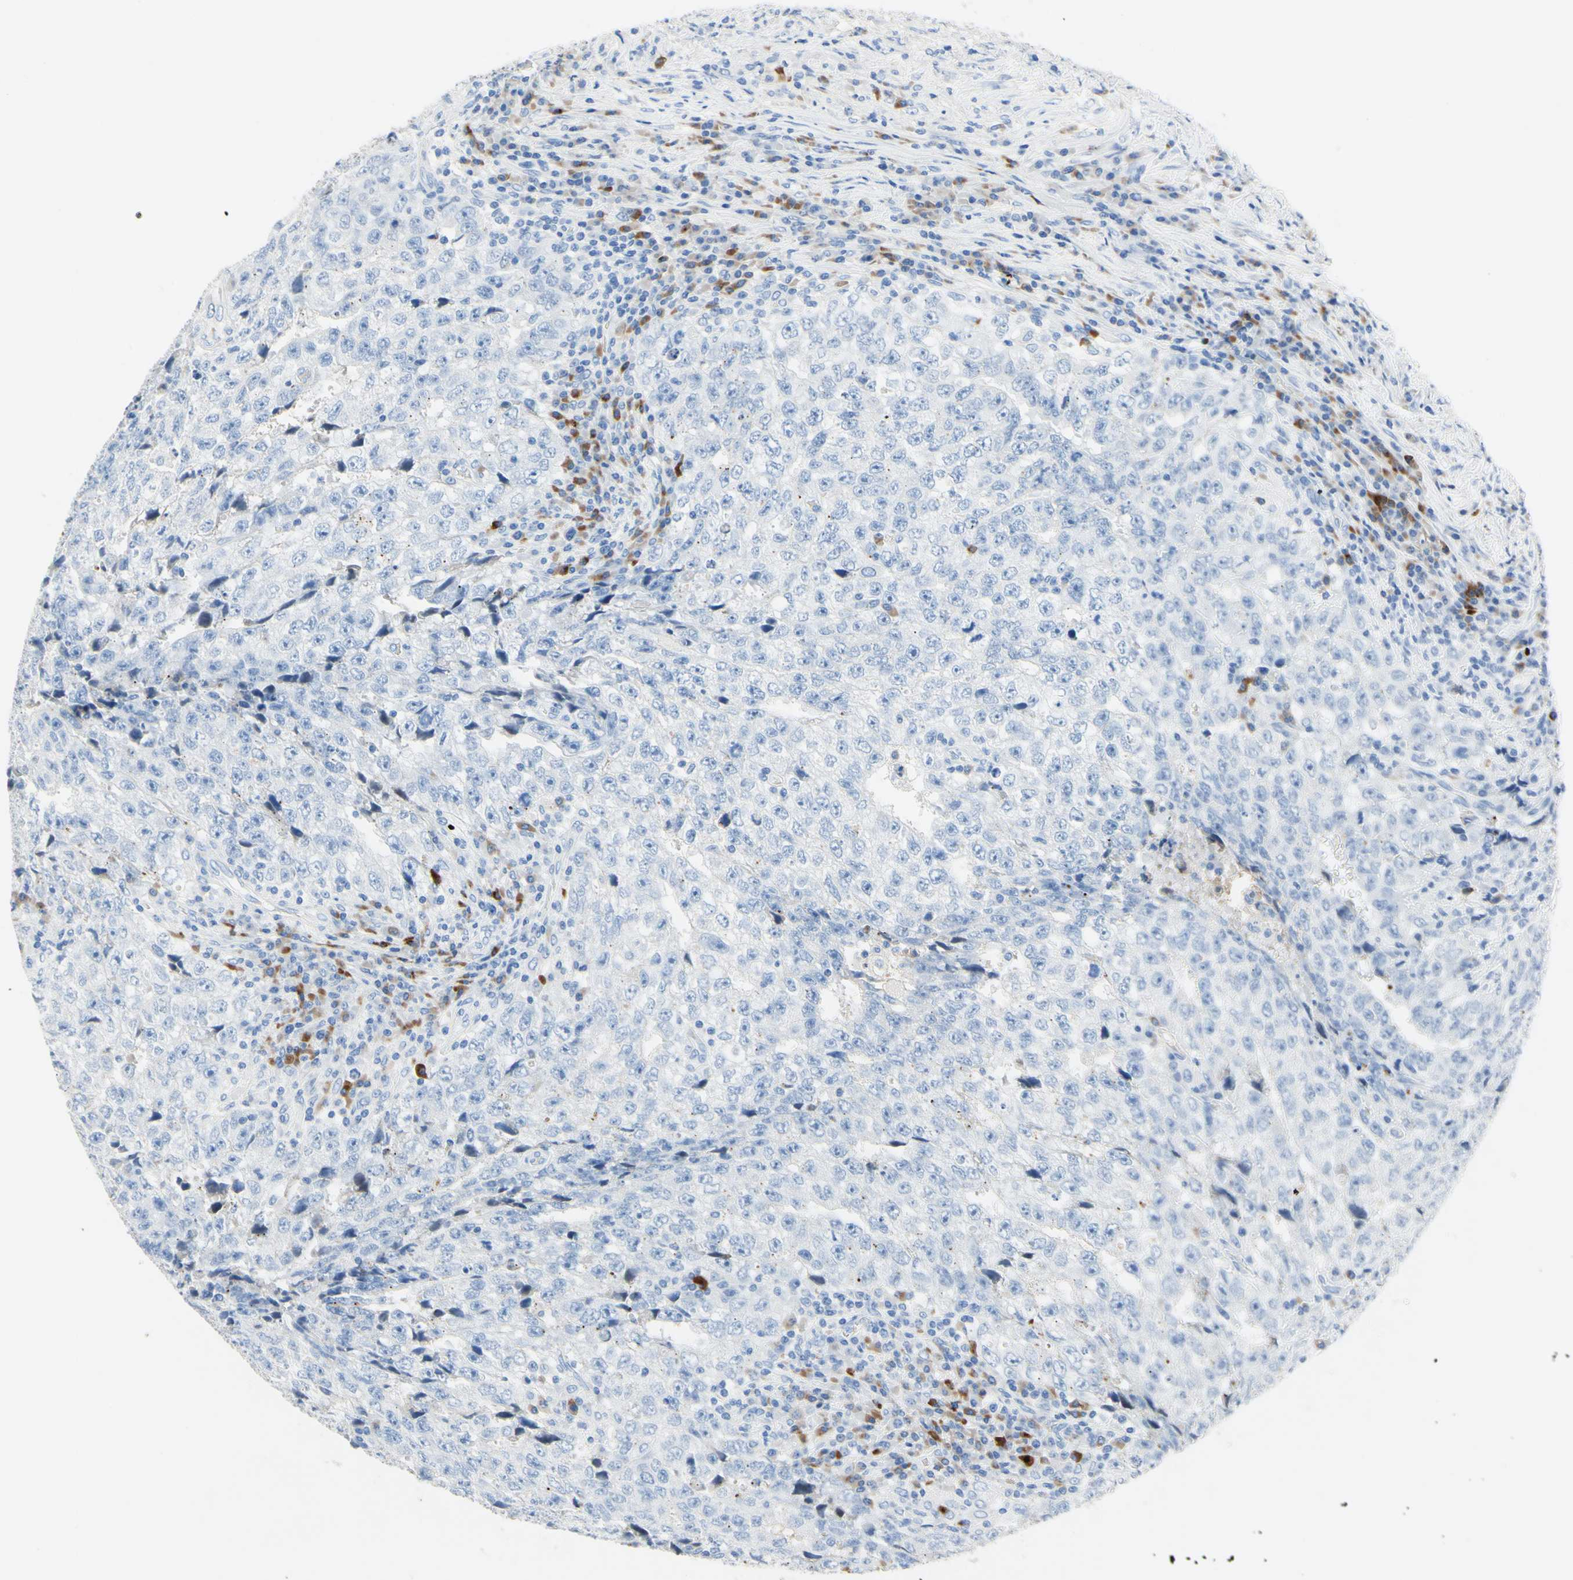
{"staining": {"intensity": "negative", "quantity": "none", "location": "none"}, "tissue": "testis cancer", "cell_type": "Tumor cells", "image_type": "cancer", "snomed": [{"axis": "morphology", "description": "Necrosis, NOS"}, {"axis": "morphology", "description": "Carcinoma, Embryonal, NOS"}, {"axis": "topography", "description": "Testis"}], "caption": "Image shows no protein staining in tumor cells of testis embryonal carcinoma tissue.", "gene": "IL6ST", "patient": {"sex": "male", "age": 19}}